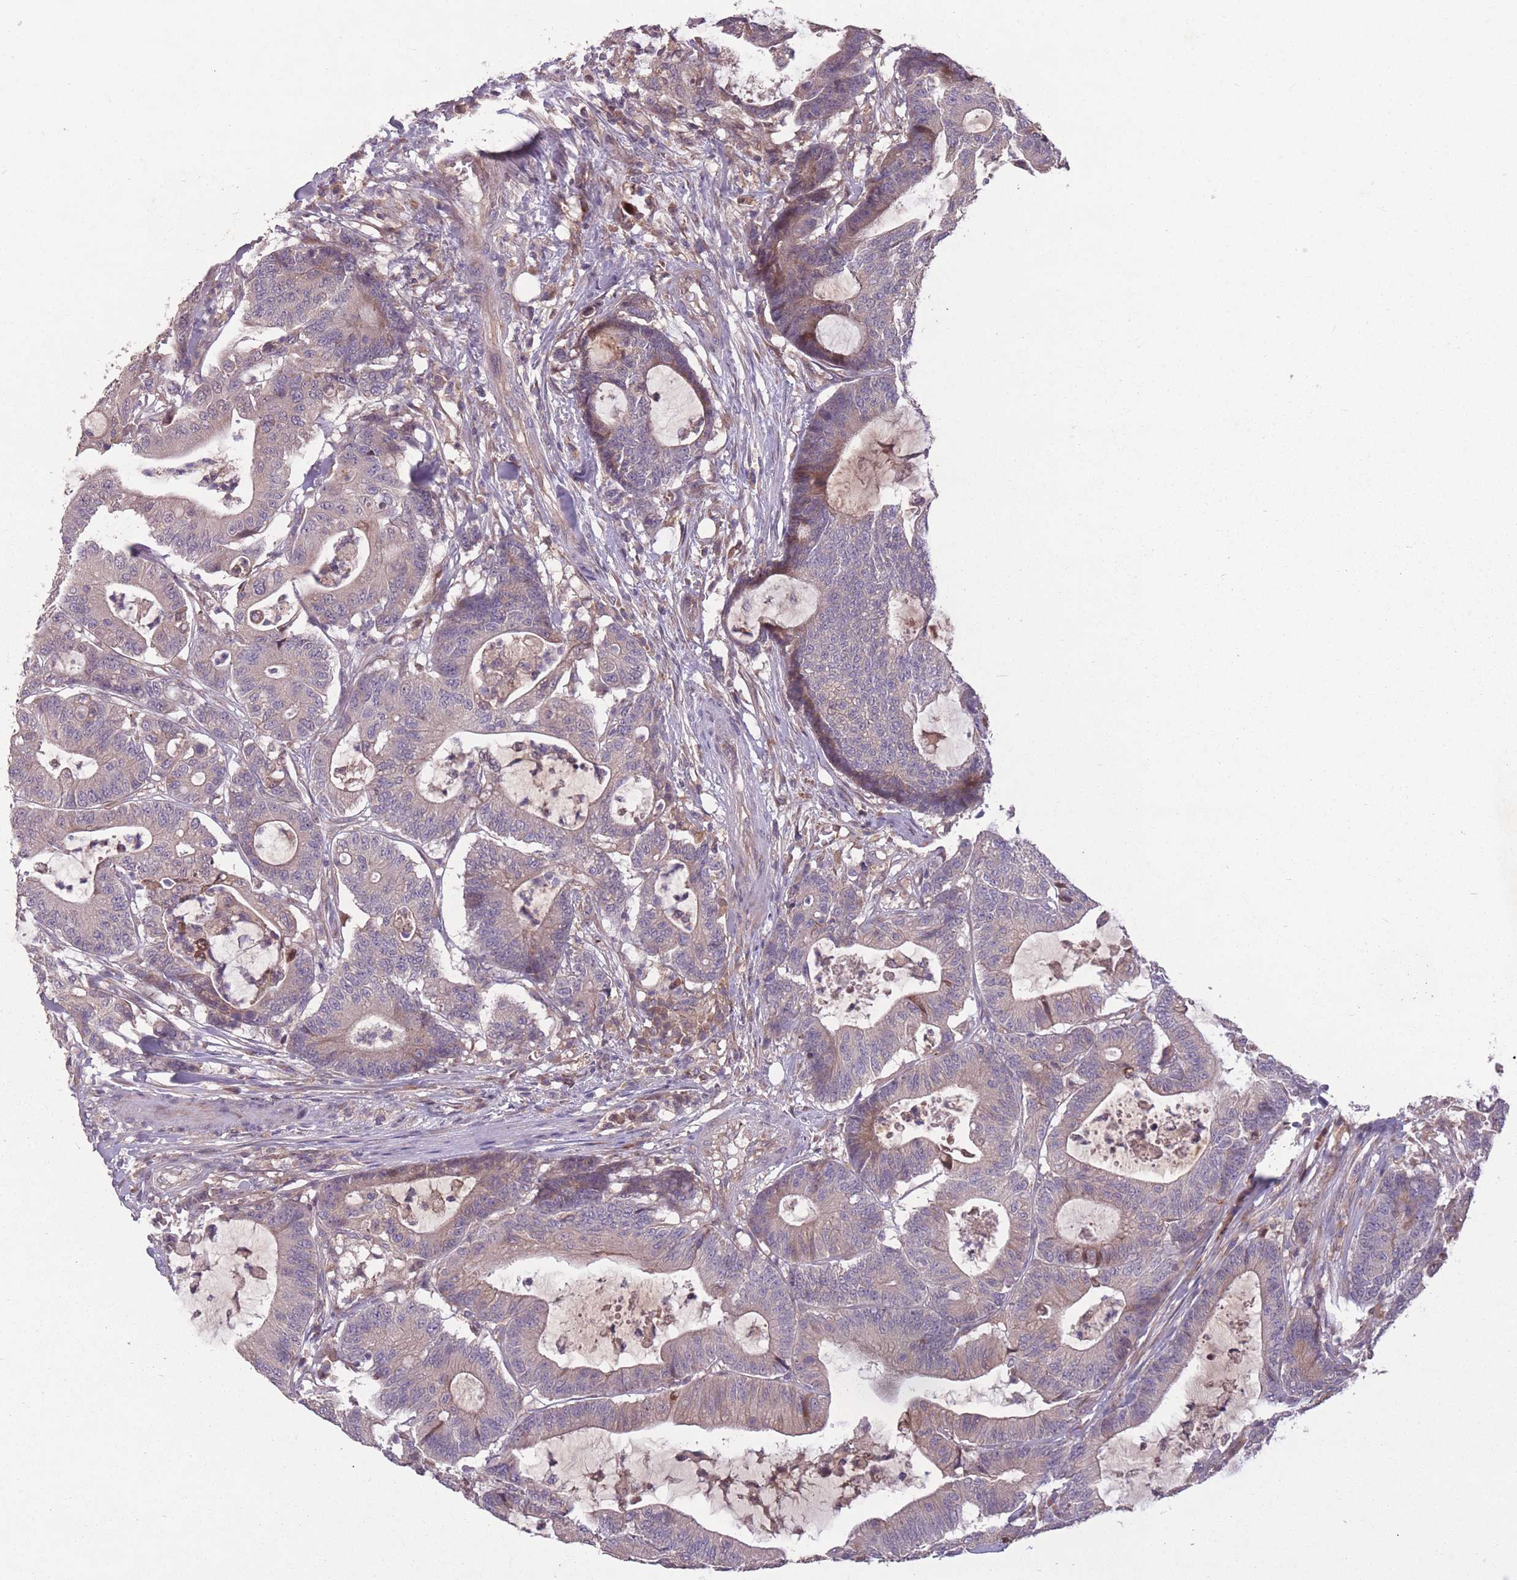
{"staining": {"intensity": "weak", "quantity": "<25%", "location": "cytoplasmic/membranous"}, "tissue": "colorectal cancer", "cell_type": "Tumor cells", "image_type": "cancer", "snomed": [{"axis": "morphology", "description": "Adenocarcinoma, NOS"}, {"axis": "topography", "description": "Colon"}], "caption": "Colorectal adenocarcinoma stained for a protein using immunohistochemistry (IHC) reveals no positivity tumor cells.", "gene": "OR2V2", "patient": {"sex": "female", "age": 84}}